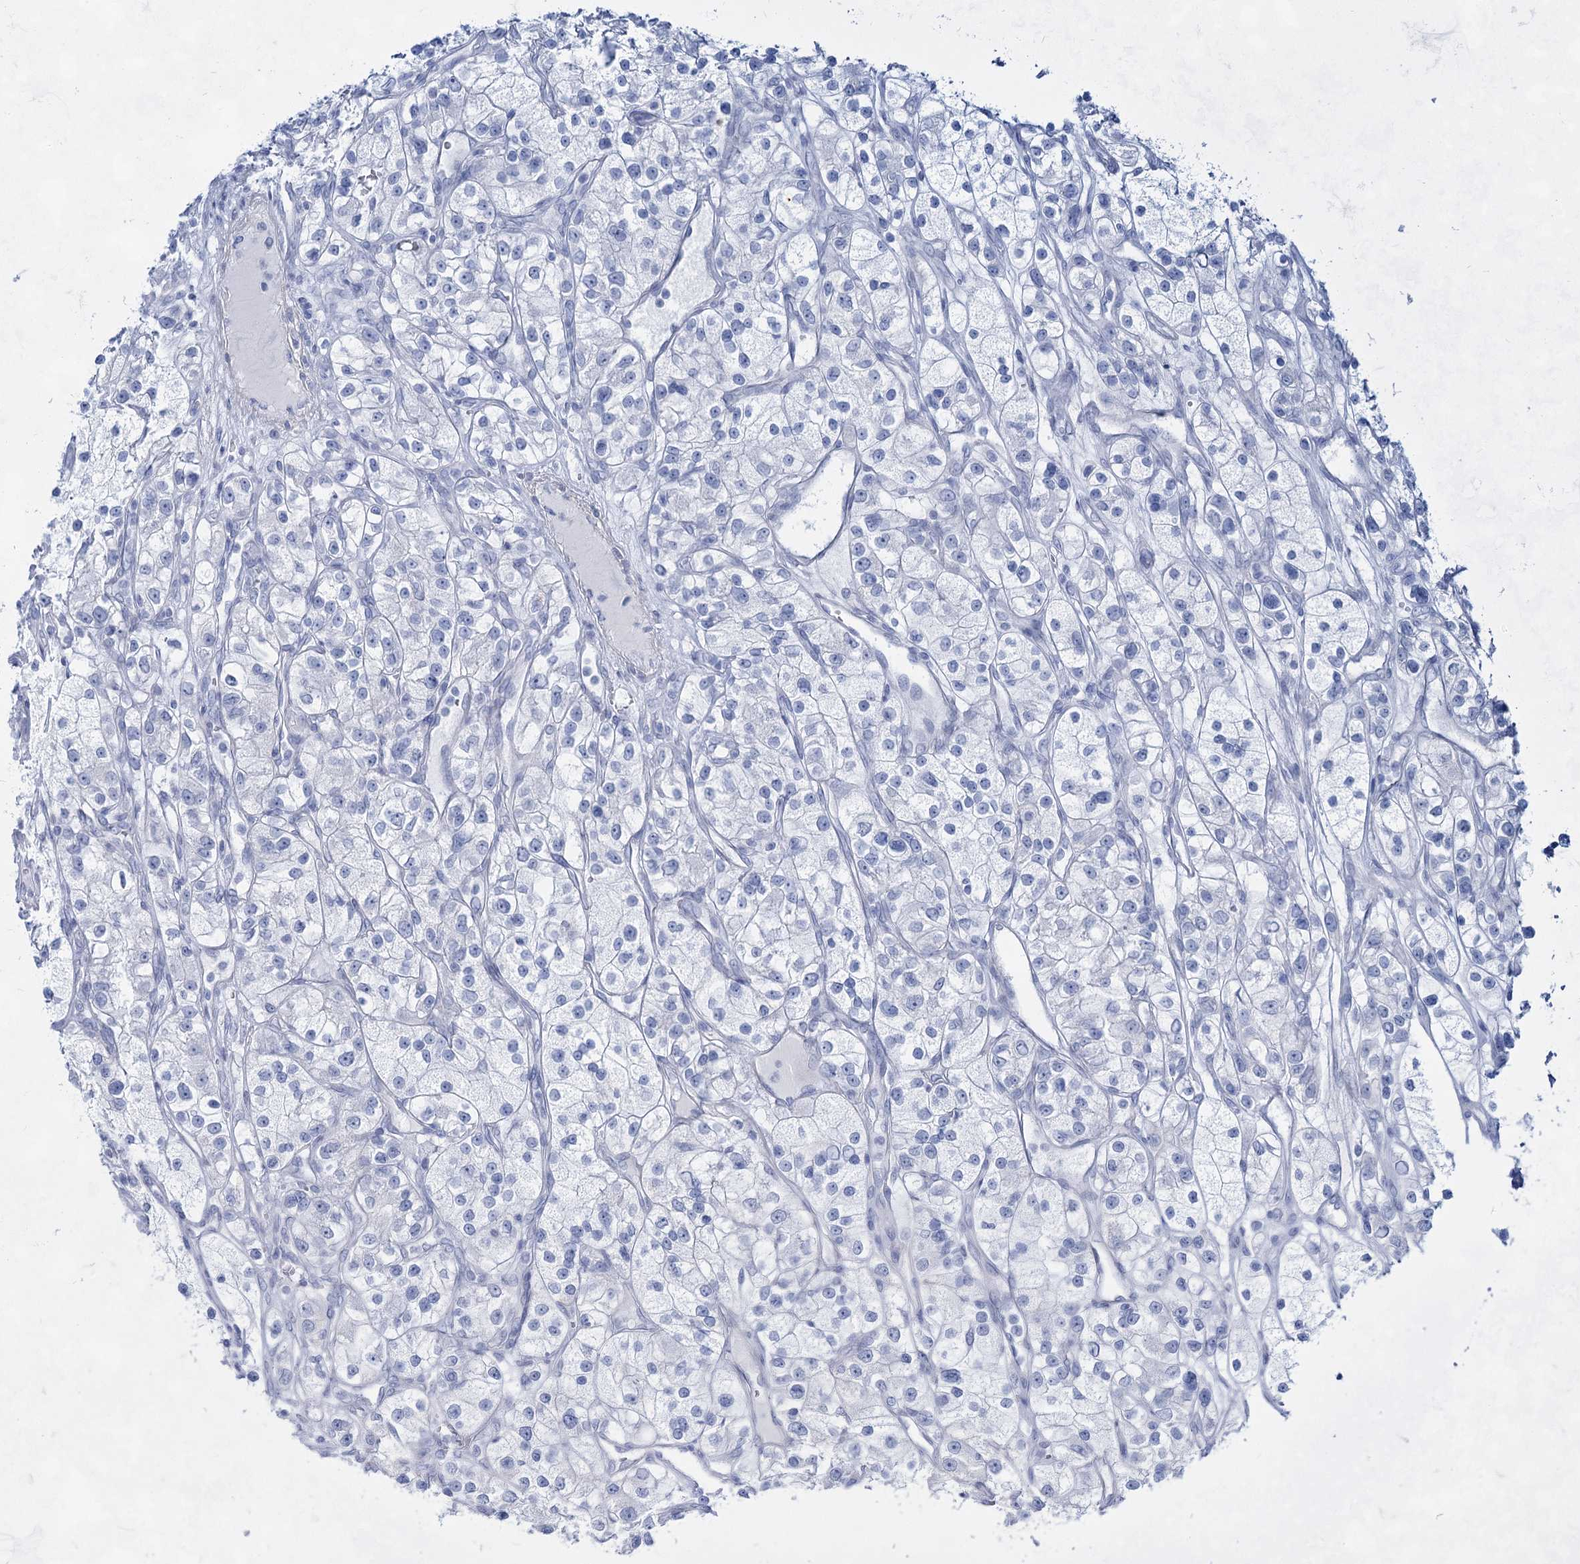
{"staining": {"intensity": "negative", "quantity": "none", "location": "none"}, "tissue": "renal cancer", "cell_type": "Tumor cells", "image_type": "cancer", "snomed": [{"axis": "morphology", "description": "Adenocarcinoma, NOS"}, {"axis": "topography", "description": "Kidney"}], "caption": "High power microscopy photomicrograph of an immunohistochemistry (IHC) histopathology image of renal cancer (adenocarcinoma), revealing no significant staining in tumor cells. (DAB IHC, high magnification).", "gene": "ACRV1", "patient": {"sex": "female", "age": 57}}